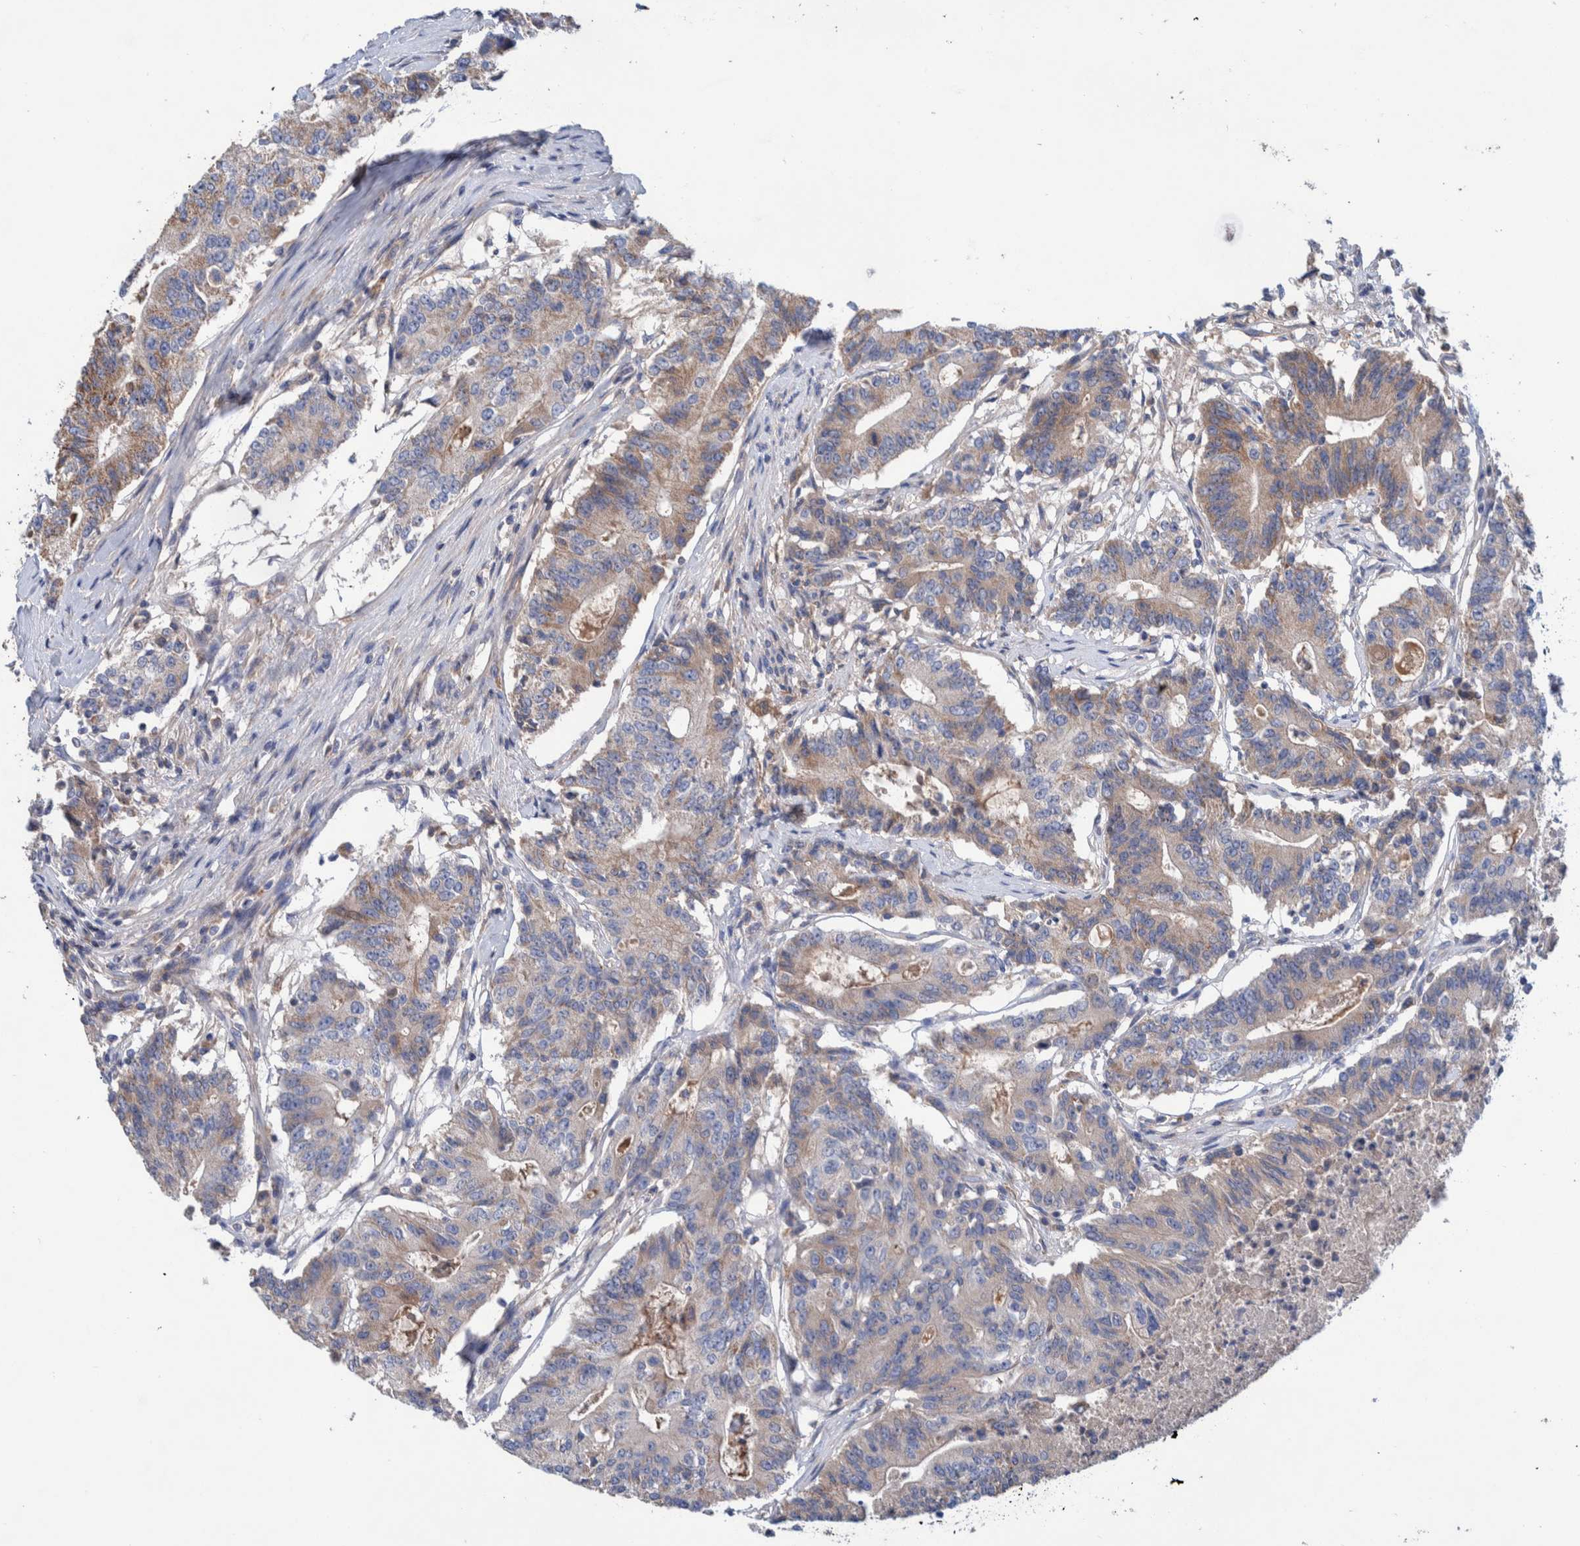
{"staining": {"intensity": "weak", "quantity": ">75%", "location": "cytoplasmic/membranous"}, "tissue": "colorectal cancer", "cell_type": "Tumor cells", "image_type": "cancer", "snomed": [{"axis": "morphology", "description": "Adenocarcinoma, NOS"}, {"axis": "topography", "description": "Colon"}], "caption": "Protein expression analysis of human colorectal cancer (adenocarcinoma) reveals weak cytoplasmic/membranous staining in approximately >75% of tumor cells.", "gene": "DECR1", "patient": {"sex": "female", "age": 77}}